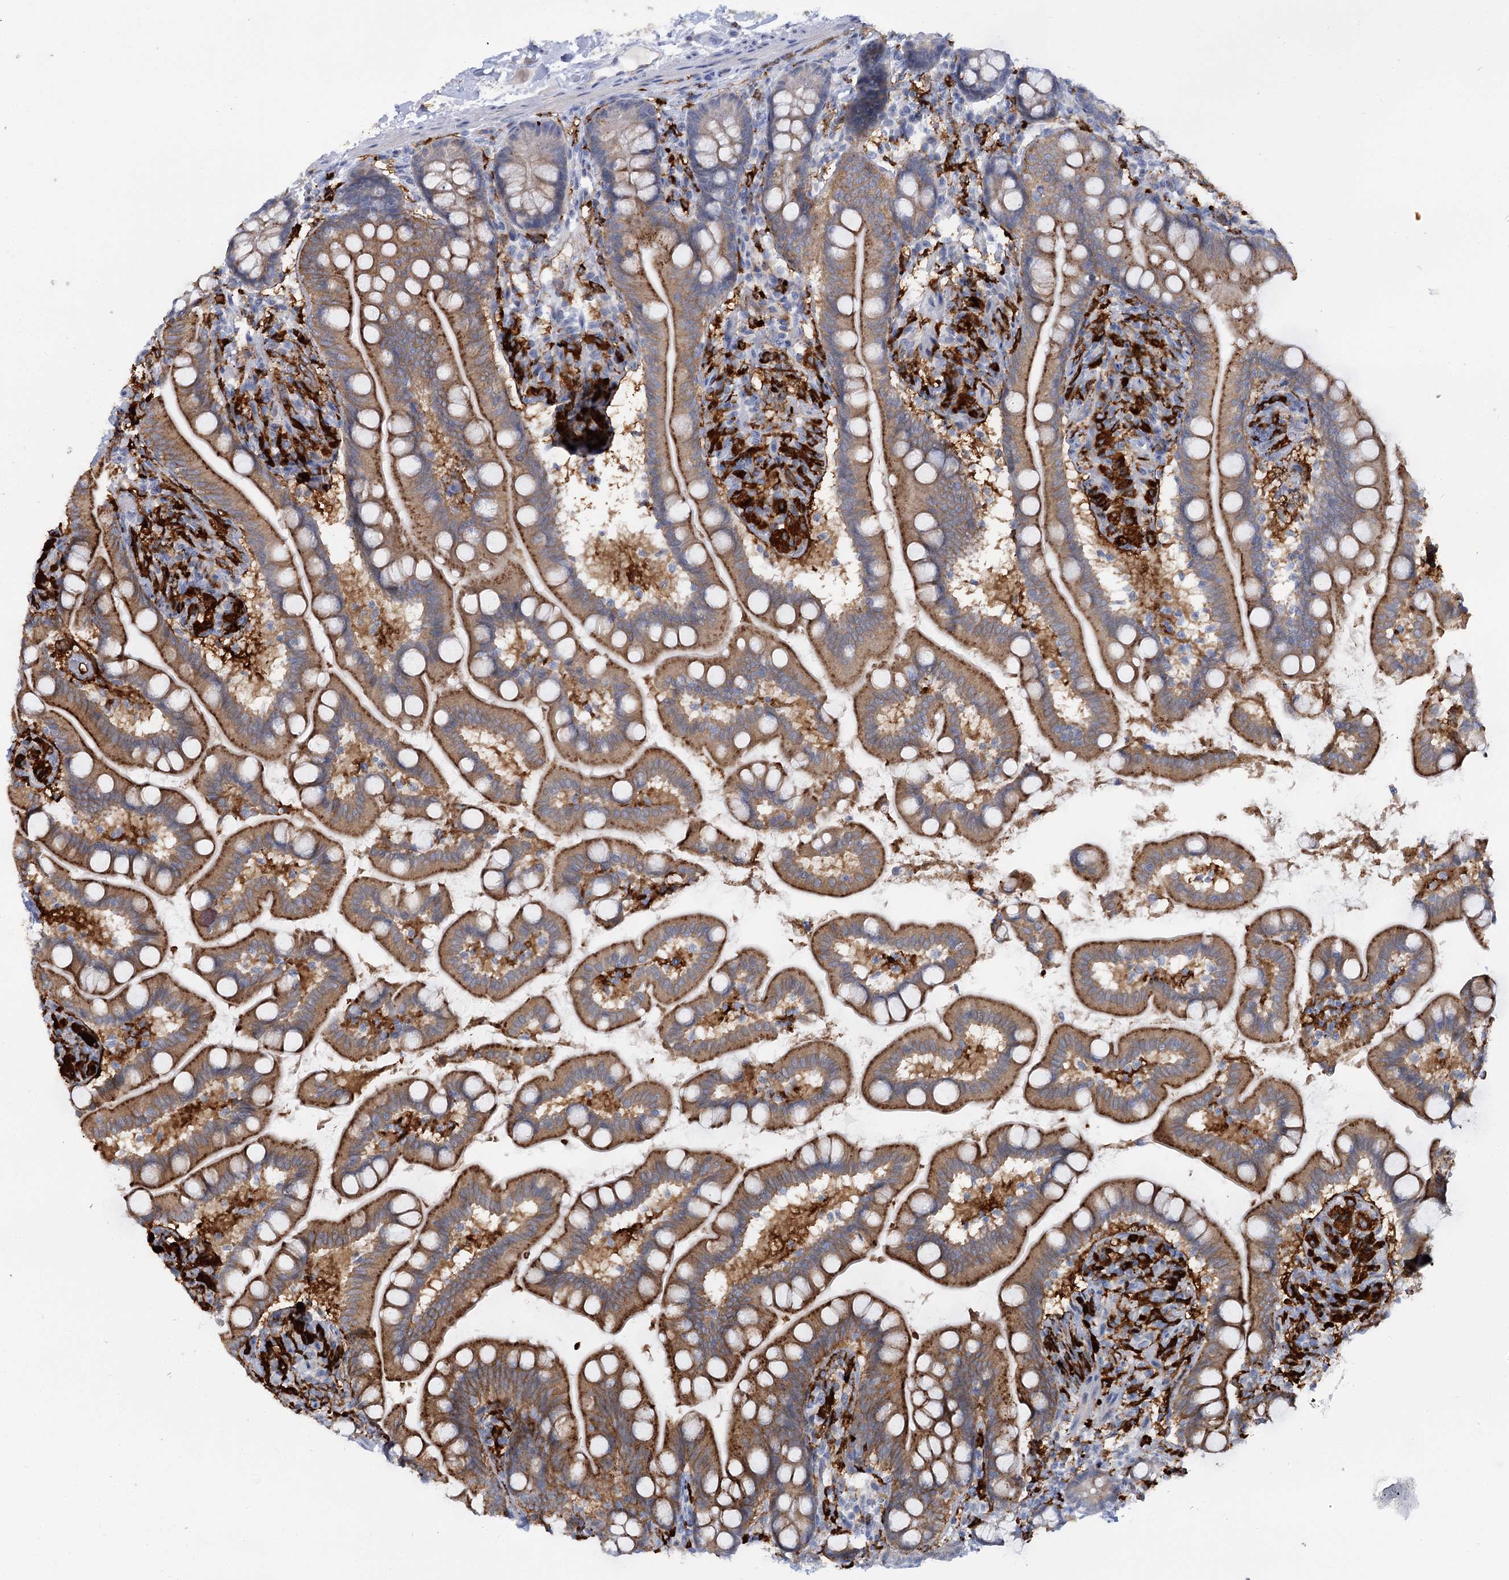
{"staining": {"intensity": "moderate", "quantity": ">75%", "location": "cytoplasmic/membranous"}, "tissue": "small intestine", "cell_type": "Glandular cells", "image_type": "normal", "snomed": [{"axis": "morphology", "description": "Normal tissue, NOS"}, {"axis": "topography", "description": "Small intestine"}], "caption": "Protein expression analysis of unremarkable small intestine displays moderate cytoplasmic/membranous staining in approximately >75% of glandular cells.", "gene": "PIWIL4", "patient": {"sex": "female", "age": 64}}